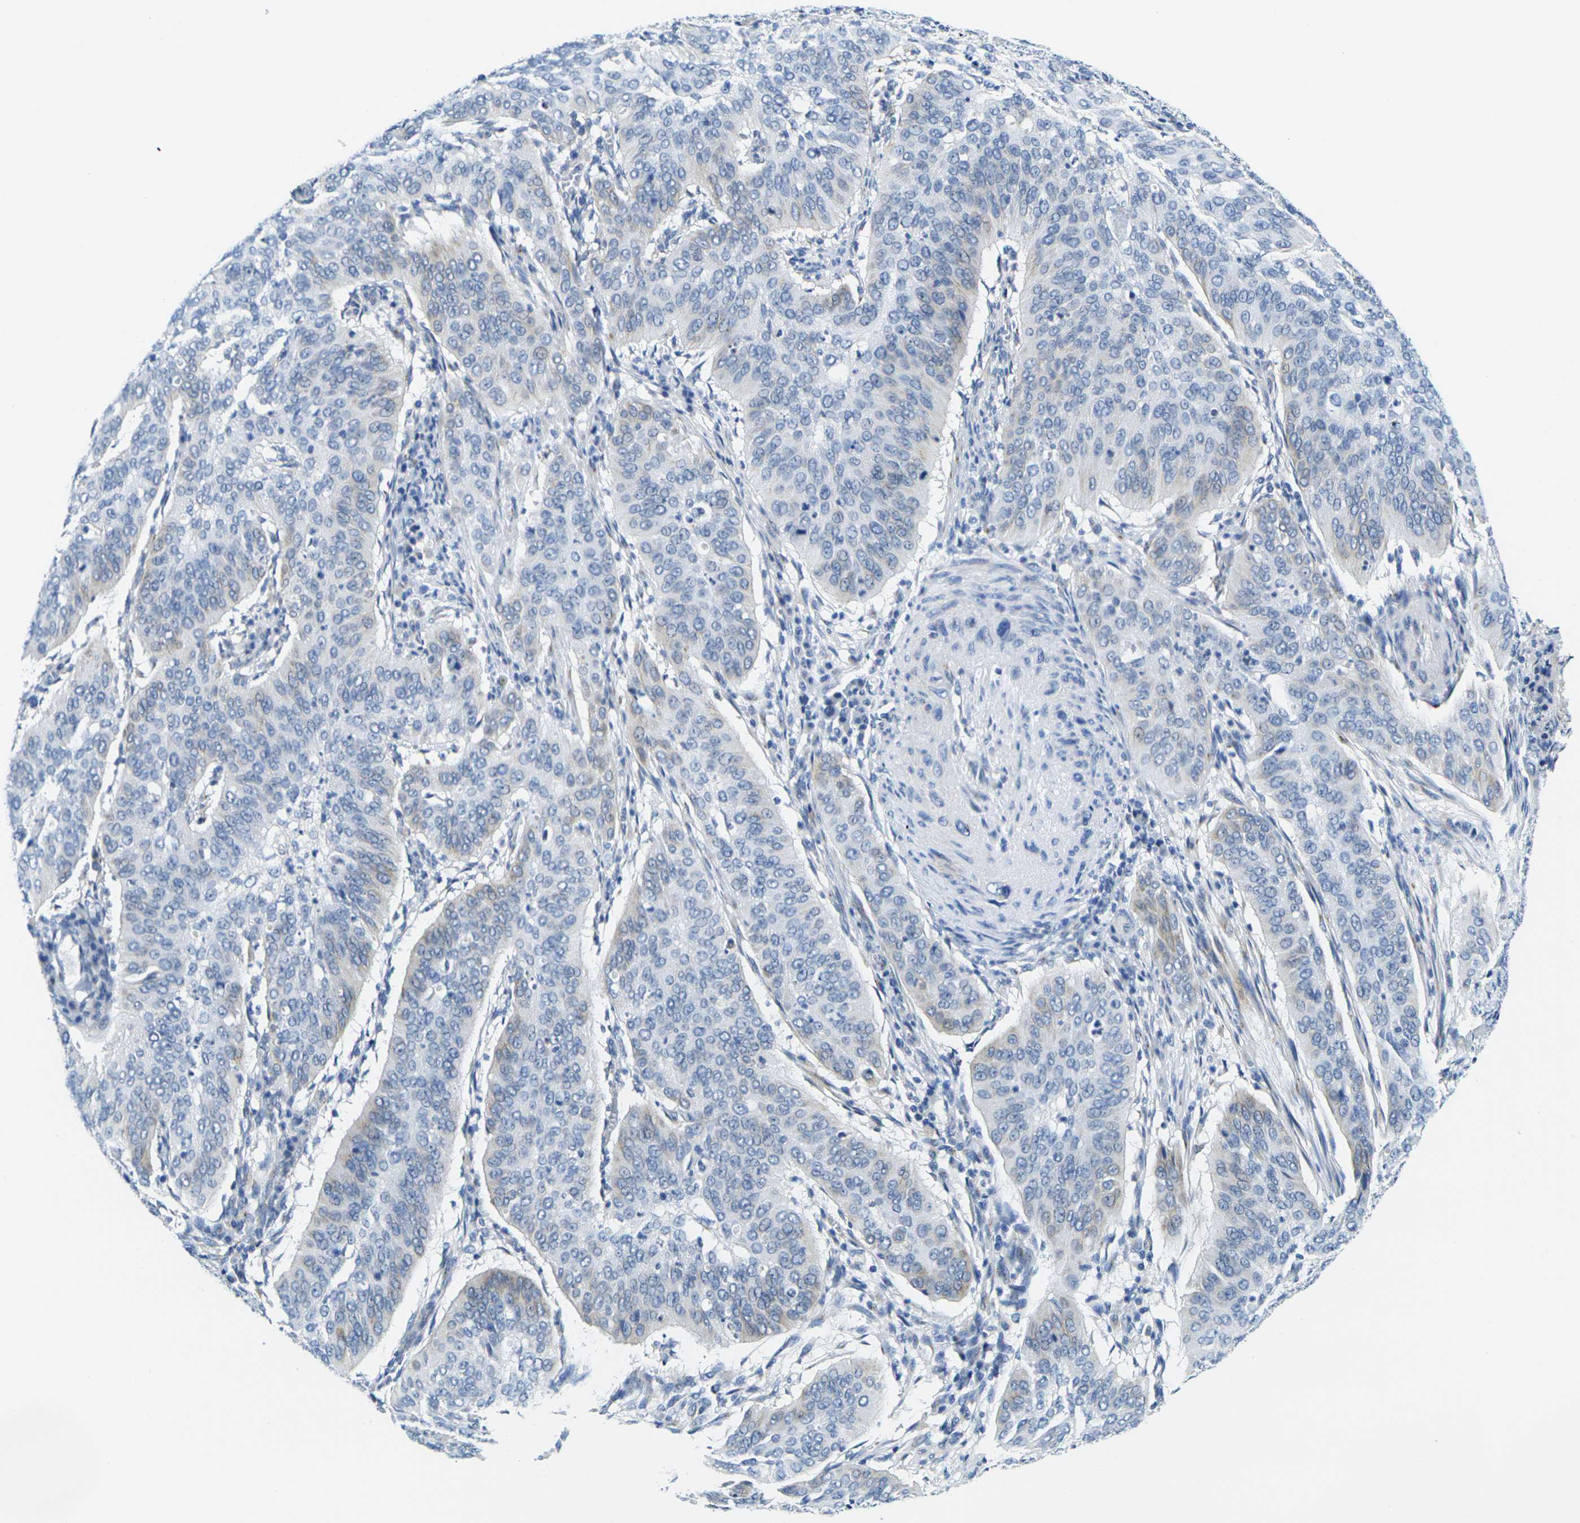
{"staining": {"intensity": "weak", "quantity": "<25%", "location": "cytoplasmic/membranous"}, "tissue": "cervical cancer", "cell_type": "Tumor cells", "image_type": "cancer", "snomed": [{"axis": "morphology", "description": "Normal tissue, NOS"}, {"axis": "morphology", "description": "Squamous cell carcinoma, NOS"}, {"axis": "topography", "description": "Cervix"}], "caption": "Tumor cells show no significant protein positivity in cervical squamous cell carcinoma.", "gene": "CRK", "patient": {"sex": "female", "age": 39}}